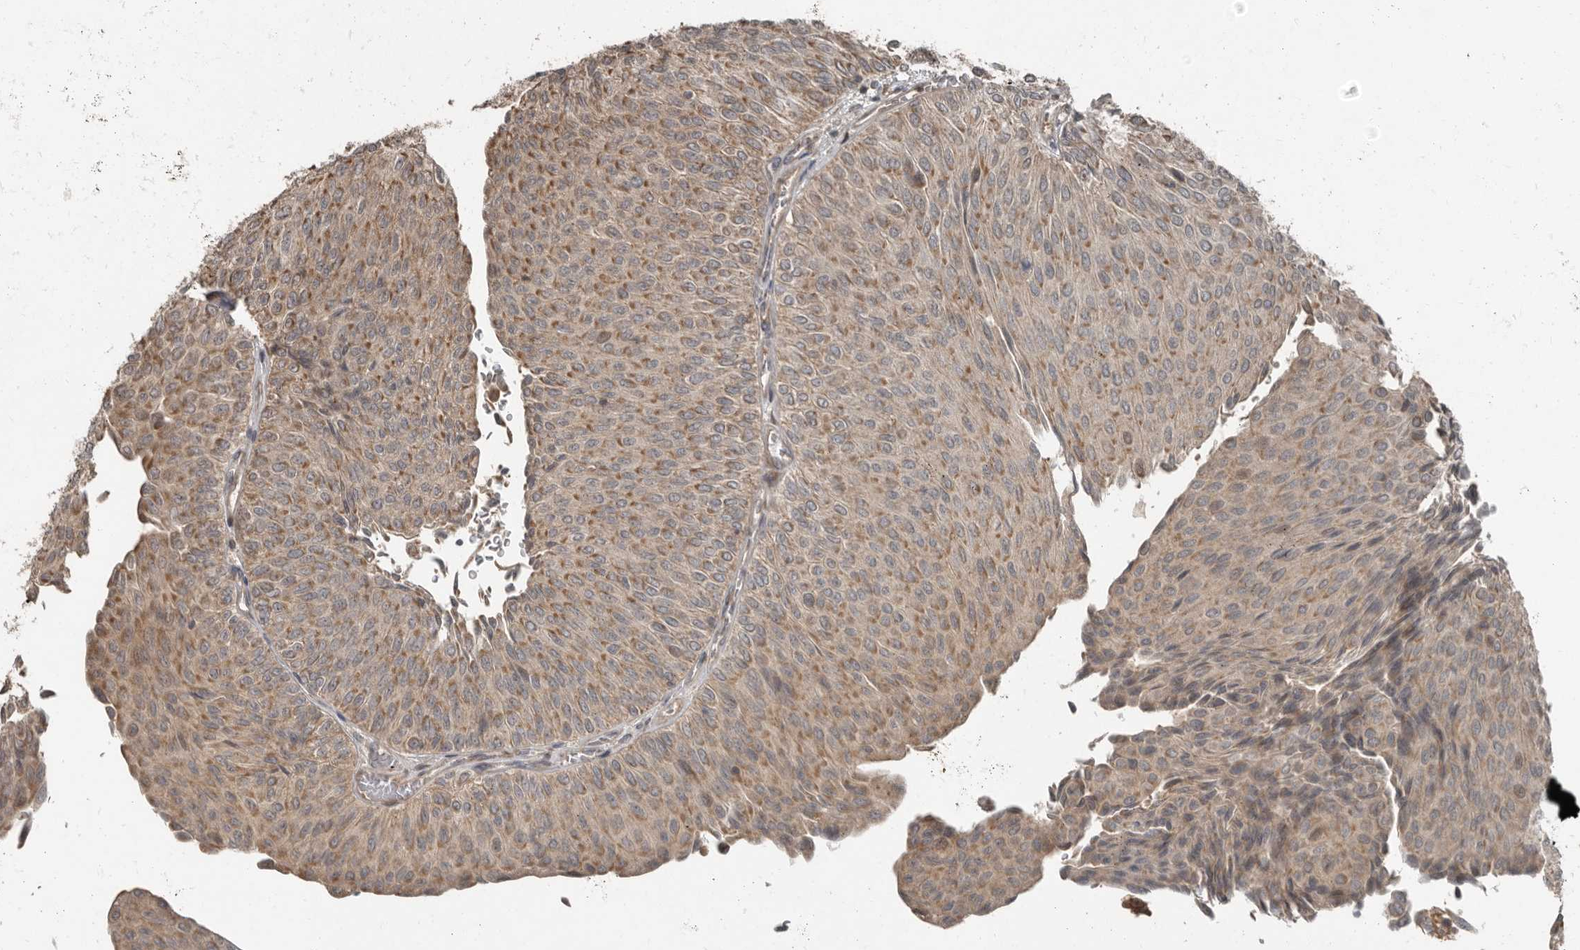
{"staining": {"intensity": "moderate", "quantity": ">75%", "location": "cytoplasmic/membranous"}, "tissue": "urothelial cancer", "cell_type": "Tumor cells", "image_type": "cancer", "snomed": [{"axis": "morphology", "description": "Urothelial carcinoma, Low grade"}, {"axis": "topography", "description": "Urinary bladder"}], "caption": "Immunohistochemistry histopathology image of neoplastic tissue: low-grade urothelial carcinoma stained using IHC reveals medium levels of moderate protein expression localized specifically in the cytoplasmic/membranous of tumor cells, appearing as a cytoplasmic/membranous brown color.", "gene": "SLC6A7", "patient": {"sex": "male", "age": 78}}